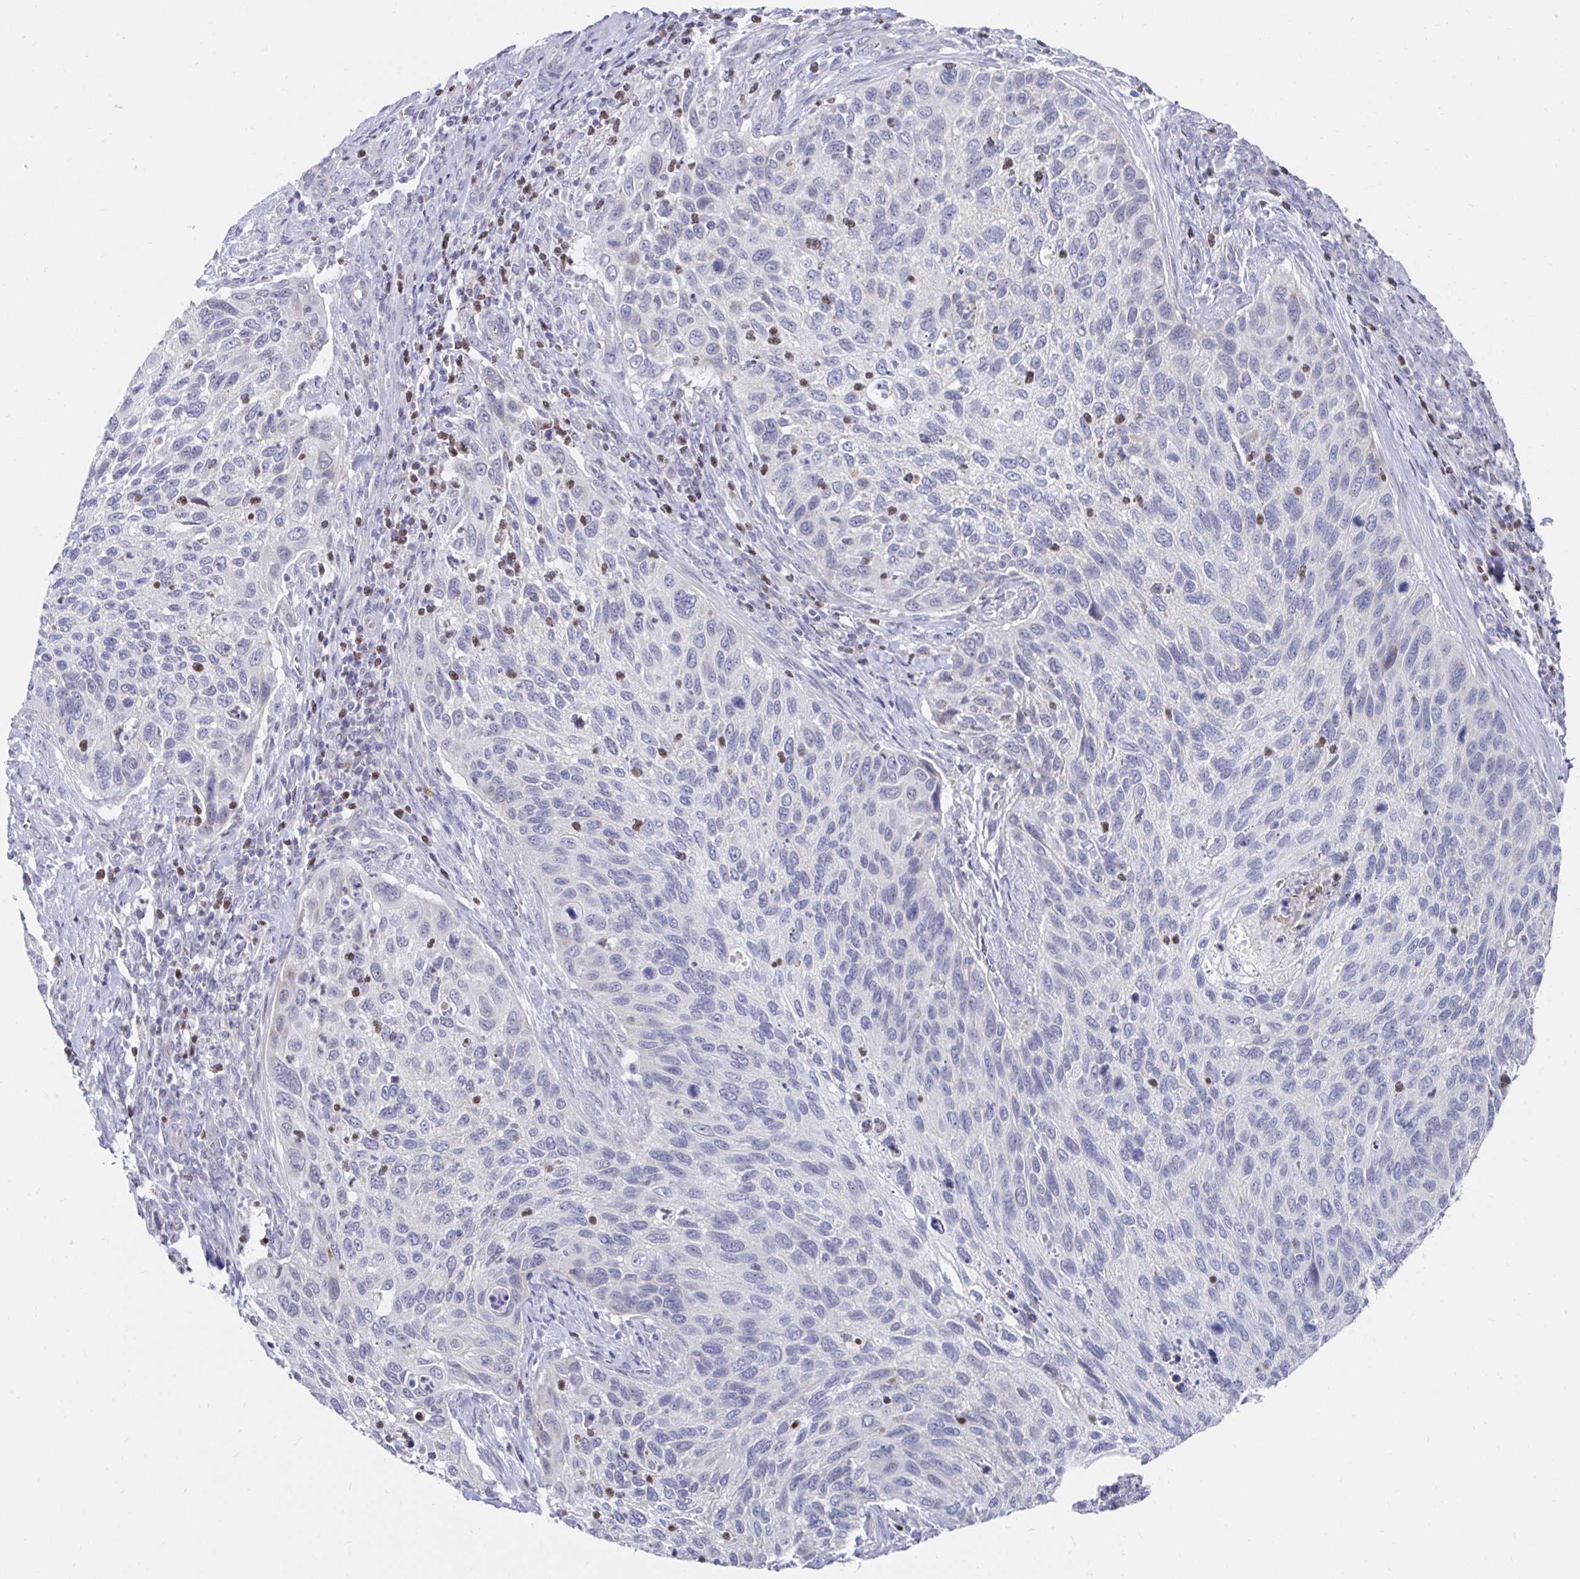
{"staining": {"intensity": "negative", "quantity": "none", "location": "none"}, "tissue": "cervical cancer", "cell_type": "Tumor cells", "image_type": "cancer", "snomed": [{"axis": "morphology", "description": "Squamous cell carcinoma, NOS"}, {"axis": "topography", "description": "Cervix"}], "caption": "Tumor cells are negative for protein expression in human cervical squamous cell carcinoma.", "gene": "NOCT", "patient": {"sex": "female", "age": 70}}